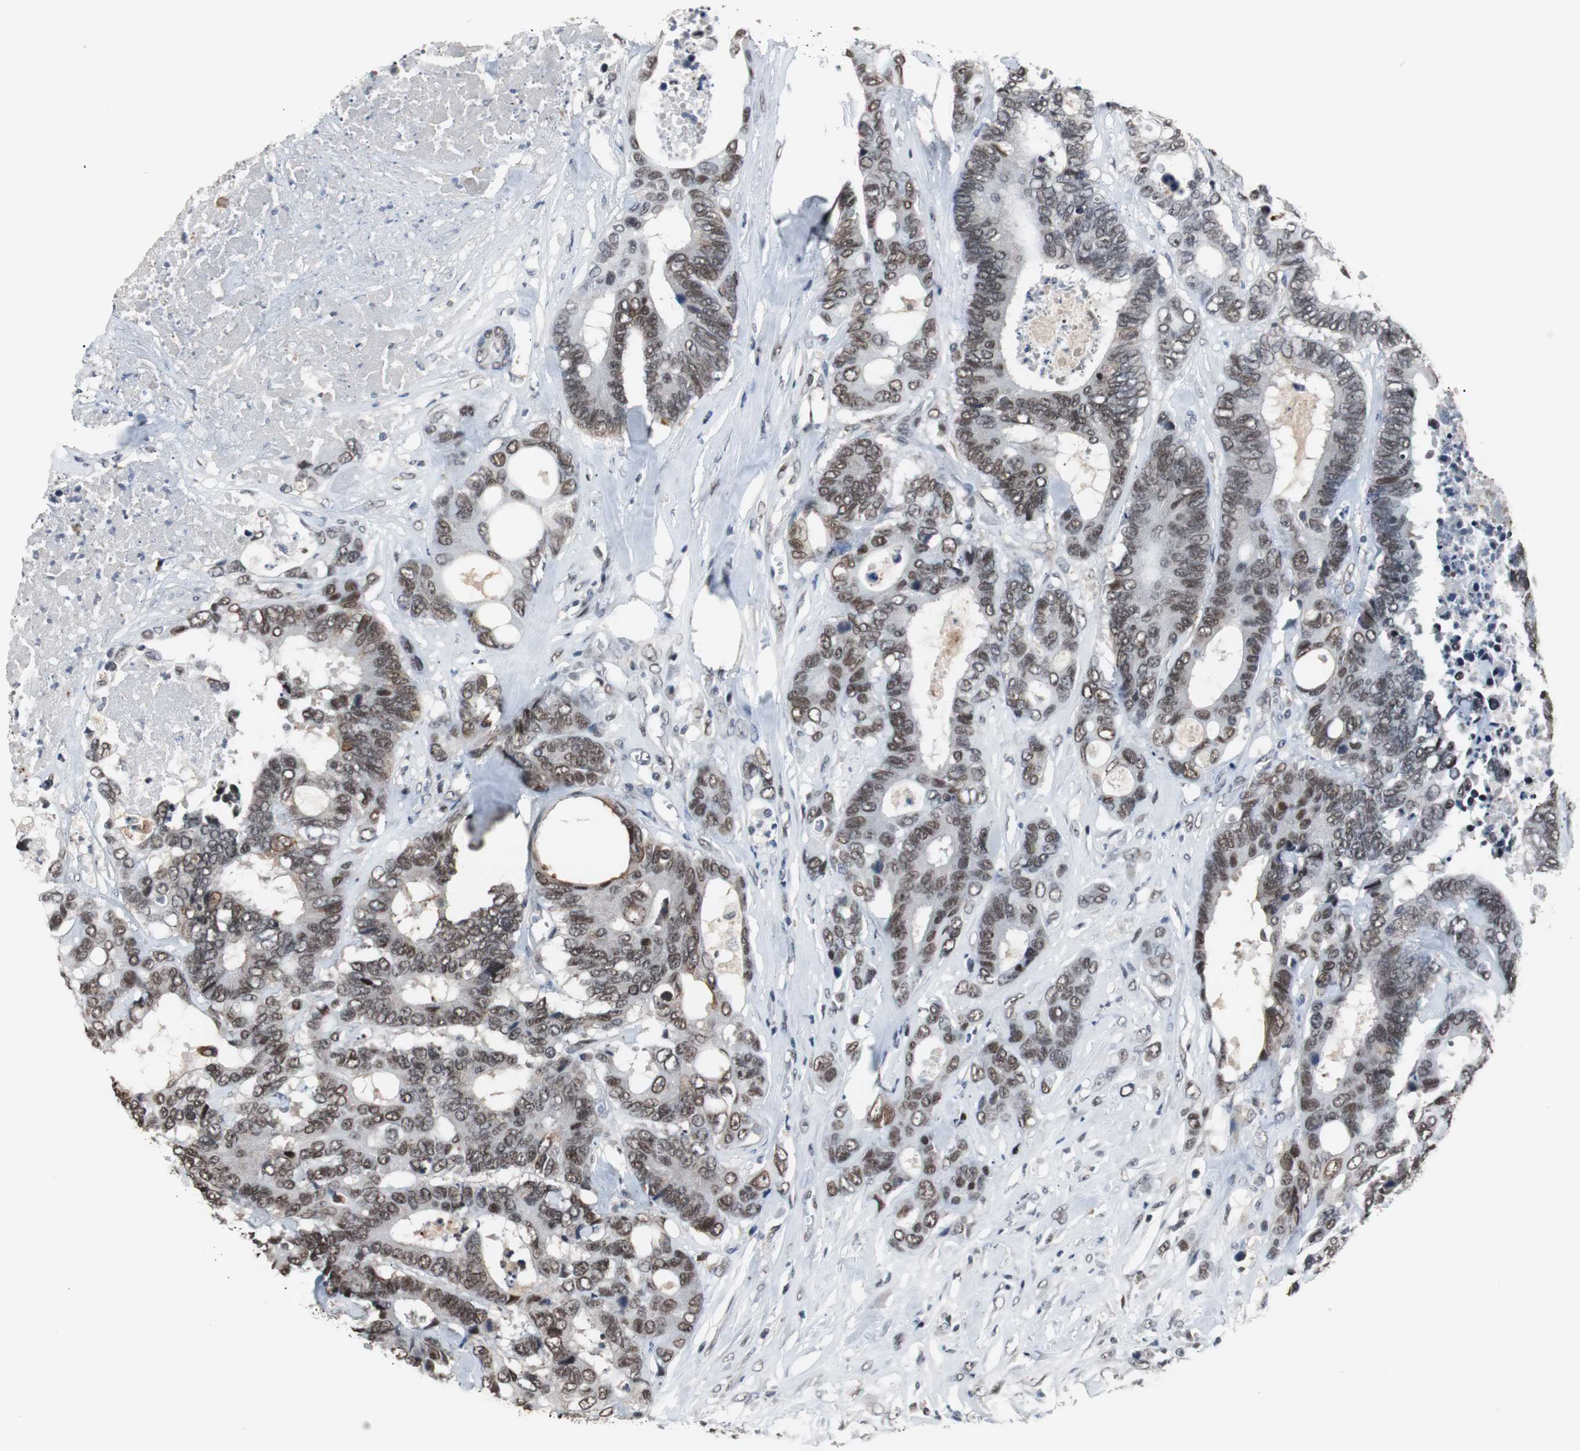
{"staining": {"intensity": "moderate", "quantity": ">75%", "location": "nuclear"}, "tissue": "colorectal cancer", "cell_type": "Tumor cells", "image_type": "cancer", "snomed": [{"axis": "morphology", "description": "Adenocarcinoma, NOS"}, {"axis": "topography", "description": "Rectum"}], "caption": "A micrograph of human colorectal adenocarcinoma stained for a protein shows moderate nuclear brown staining in tumor cells. The staining was performed using DAB (3,3'-diaminobenzidine), with brown indicating positive protein expression. Nuclei are stained blue with hematoxylin.", "gene": "TAF7", "patient": {"sex": "male", "age": 55}}